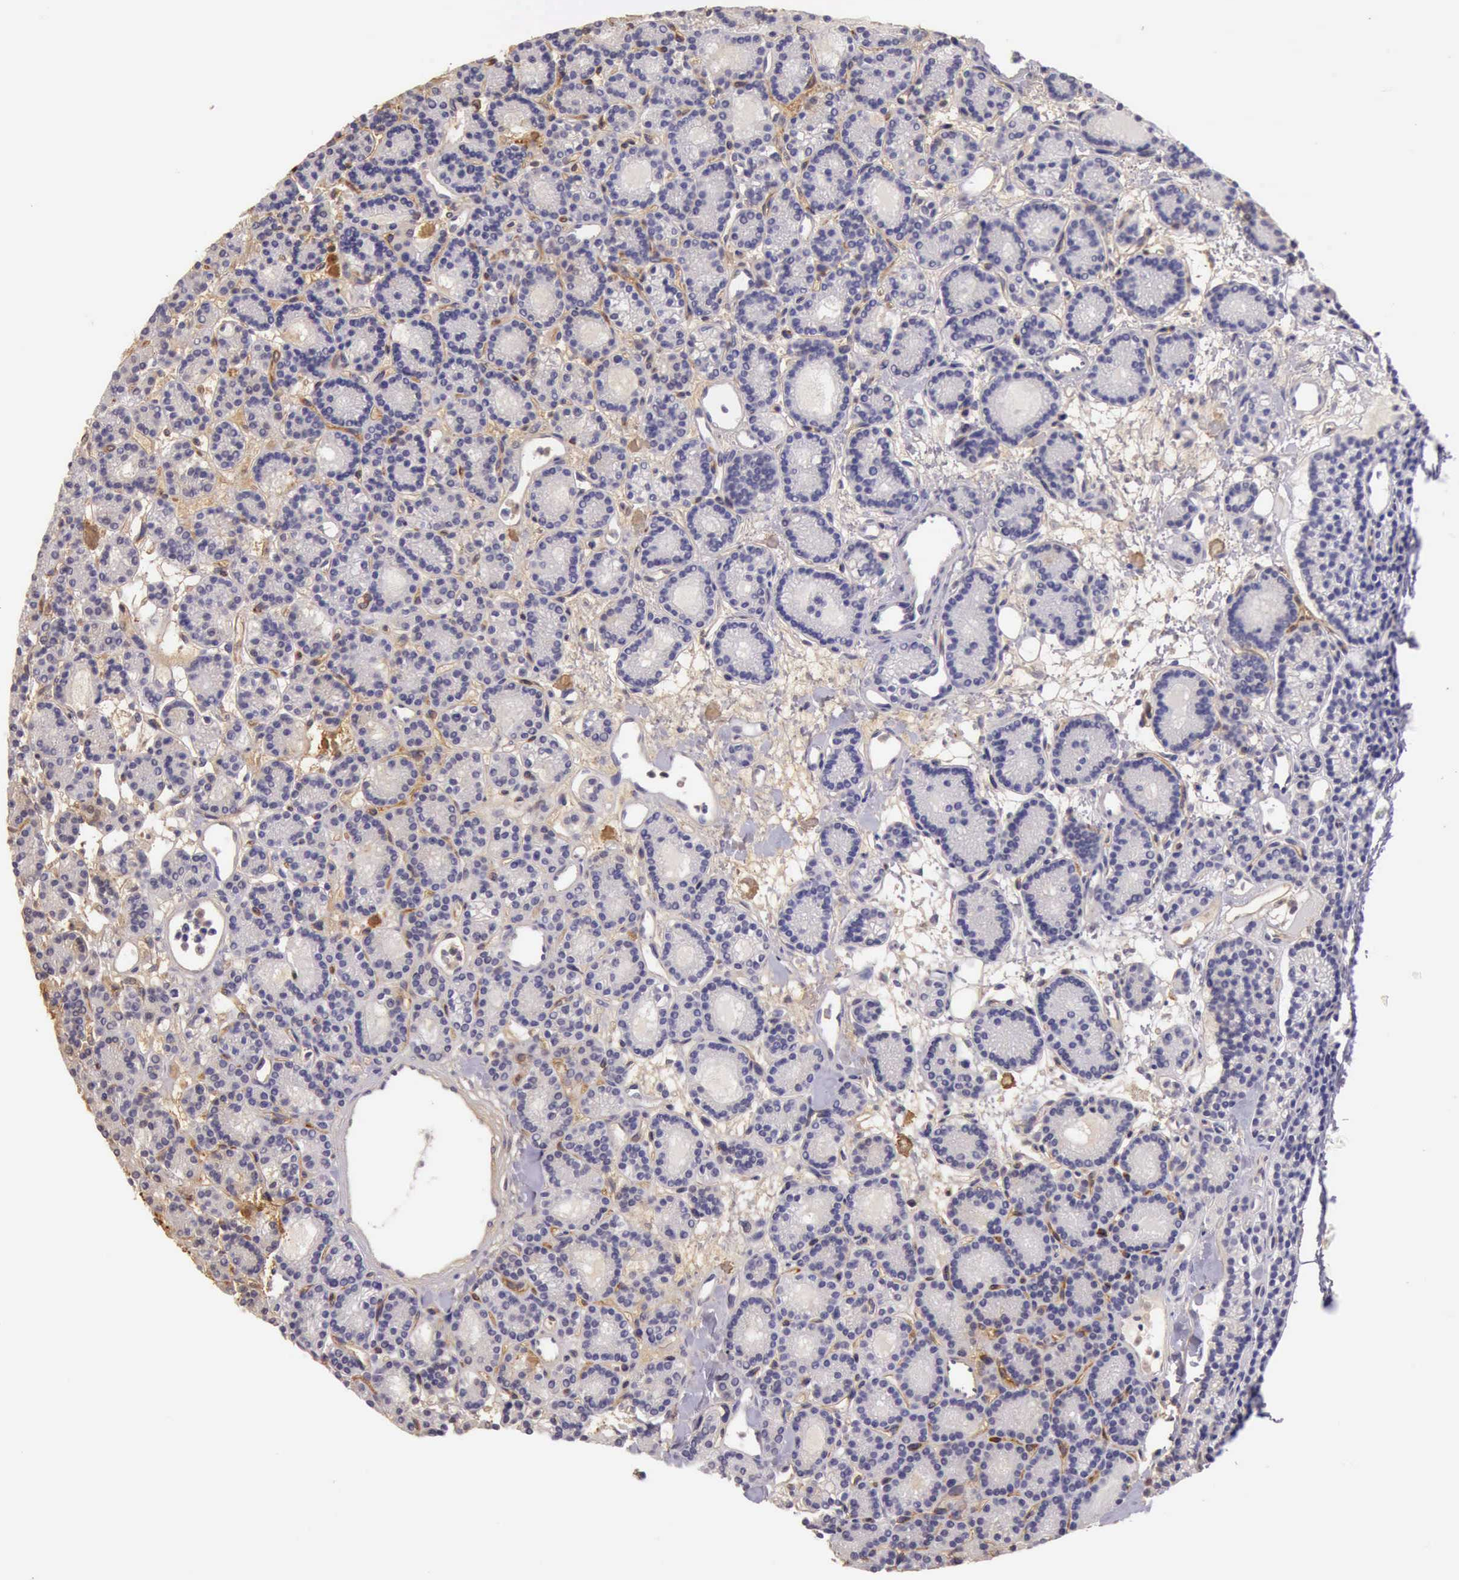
{"staining": {"intensity": "negative", "quantity": "none", "location": "none"}, "tissue": "parathyroid gland", "cell_type": "Glandular cells", "image_type": "normal", "snomed": [{"axis": "morphology", "description": "Normal tissue, NOS"}, {"axis": "topography", "description": "Parathyroid gland"}], "caption": "Glandular cells are negative for protein expression in normal human parathyroid gland. (Brightfield microscopy of DAB (3,3'-diaminobenzidine) IHC at high magnification).", "gene": "TCEANC", "patient": {"sex": "male", "age": 85}}